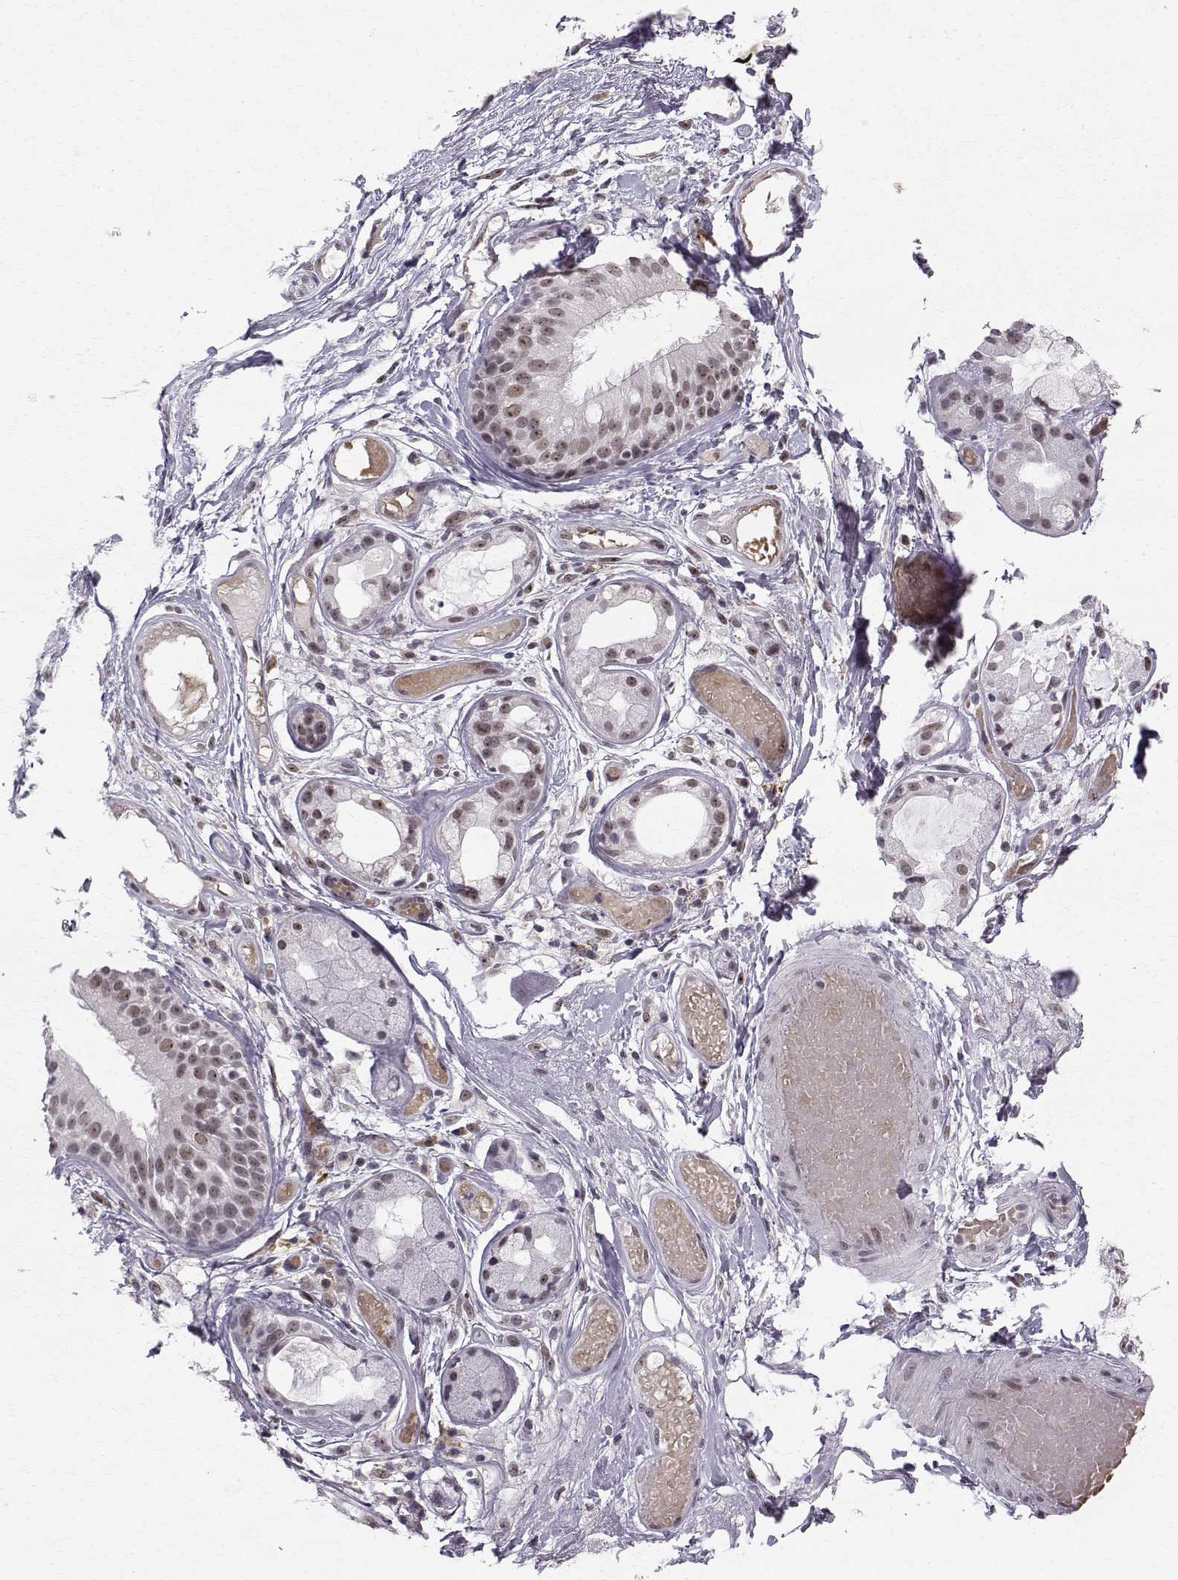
{"staining": {"intensity": "negative", "quantity": "none", "location": "none"}, "tissue": "adipose tissue", "cell_type": "Adipocytes", "image_type": "normal", "snomed": [{"axis": "morphology", "description": "Normal tissue, NOS"}, {"axis": "topography", "description": "Cartilage tissue"}], "caption": "This is an IHC histopathology image of normal human adipose tissue. There is no staining in adipocytes.", "gene": "RPP38", "patient": {"sex": "male", "age": 62}}